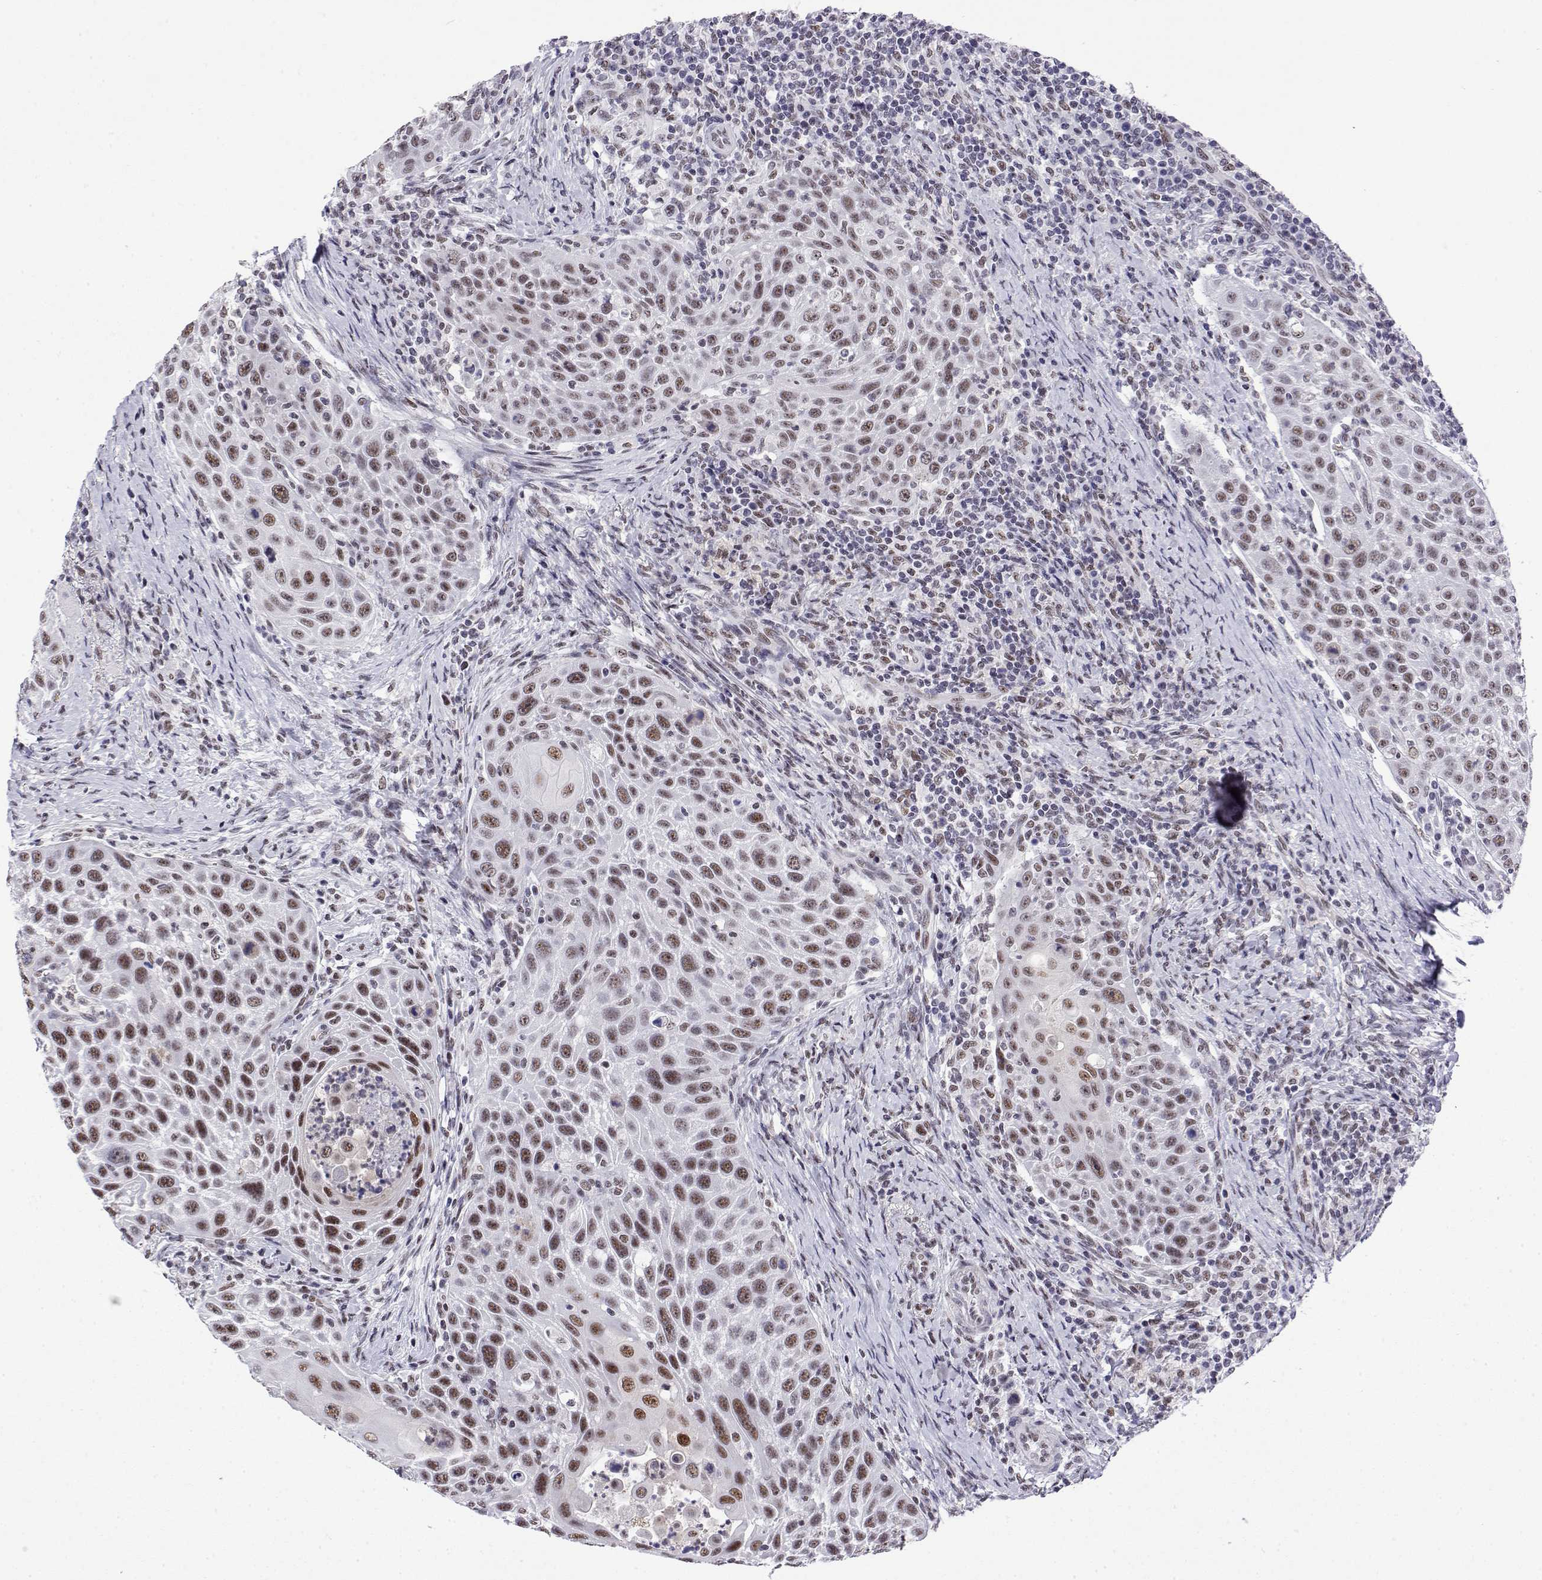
{"staining": {"intensity": "weak", "quantity": "25%-75%", "location": "nuclear"}, "tissue": "head and neck cancer", "cell_type": "Tumor cells", "image_type": "cancer", "snomed": [{"axis": "morphology", "description": "Squamous cell carcinoma, NOS"}, {"axis": "topography", "description": "Head-Neck"}], "caption": "An immunohistochemistry histopathology image of tumor tissue is shown. Protein staining in brown highlights weak nuclear positivity in squamous cell carcinoma (head and neck) within tumor cells. The staining was performed using DAB, with brown indicating positive protein expression. Nuclei are stained blue with hematoxylin.", "gene": "POLDIP3", "patient": {"sex": "male", "age": 69}}